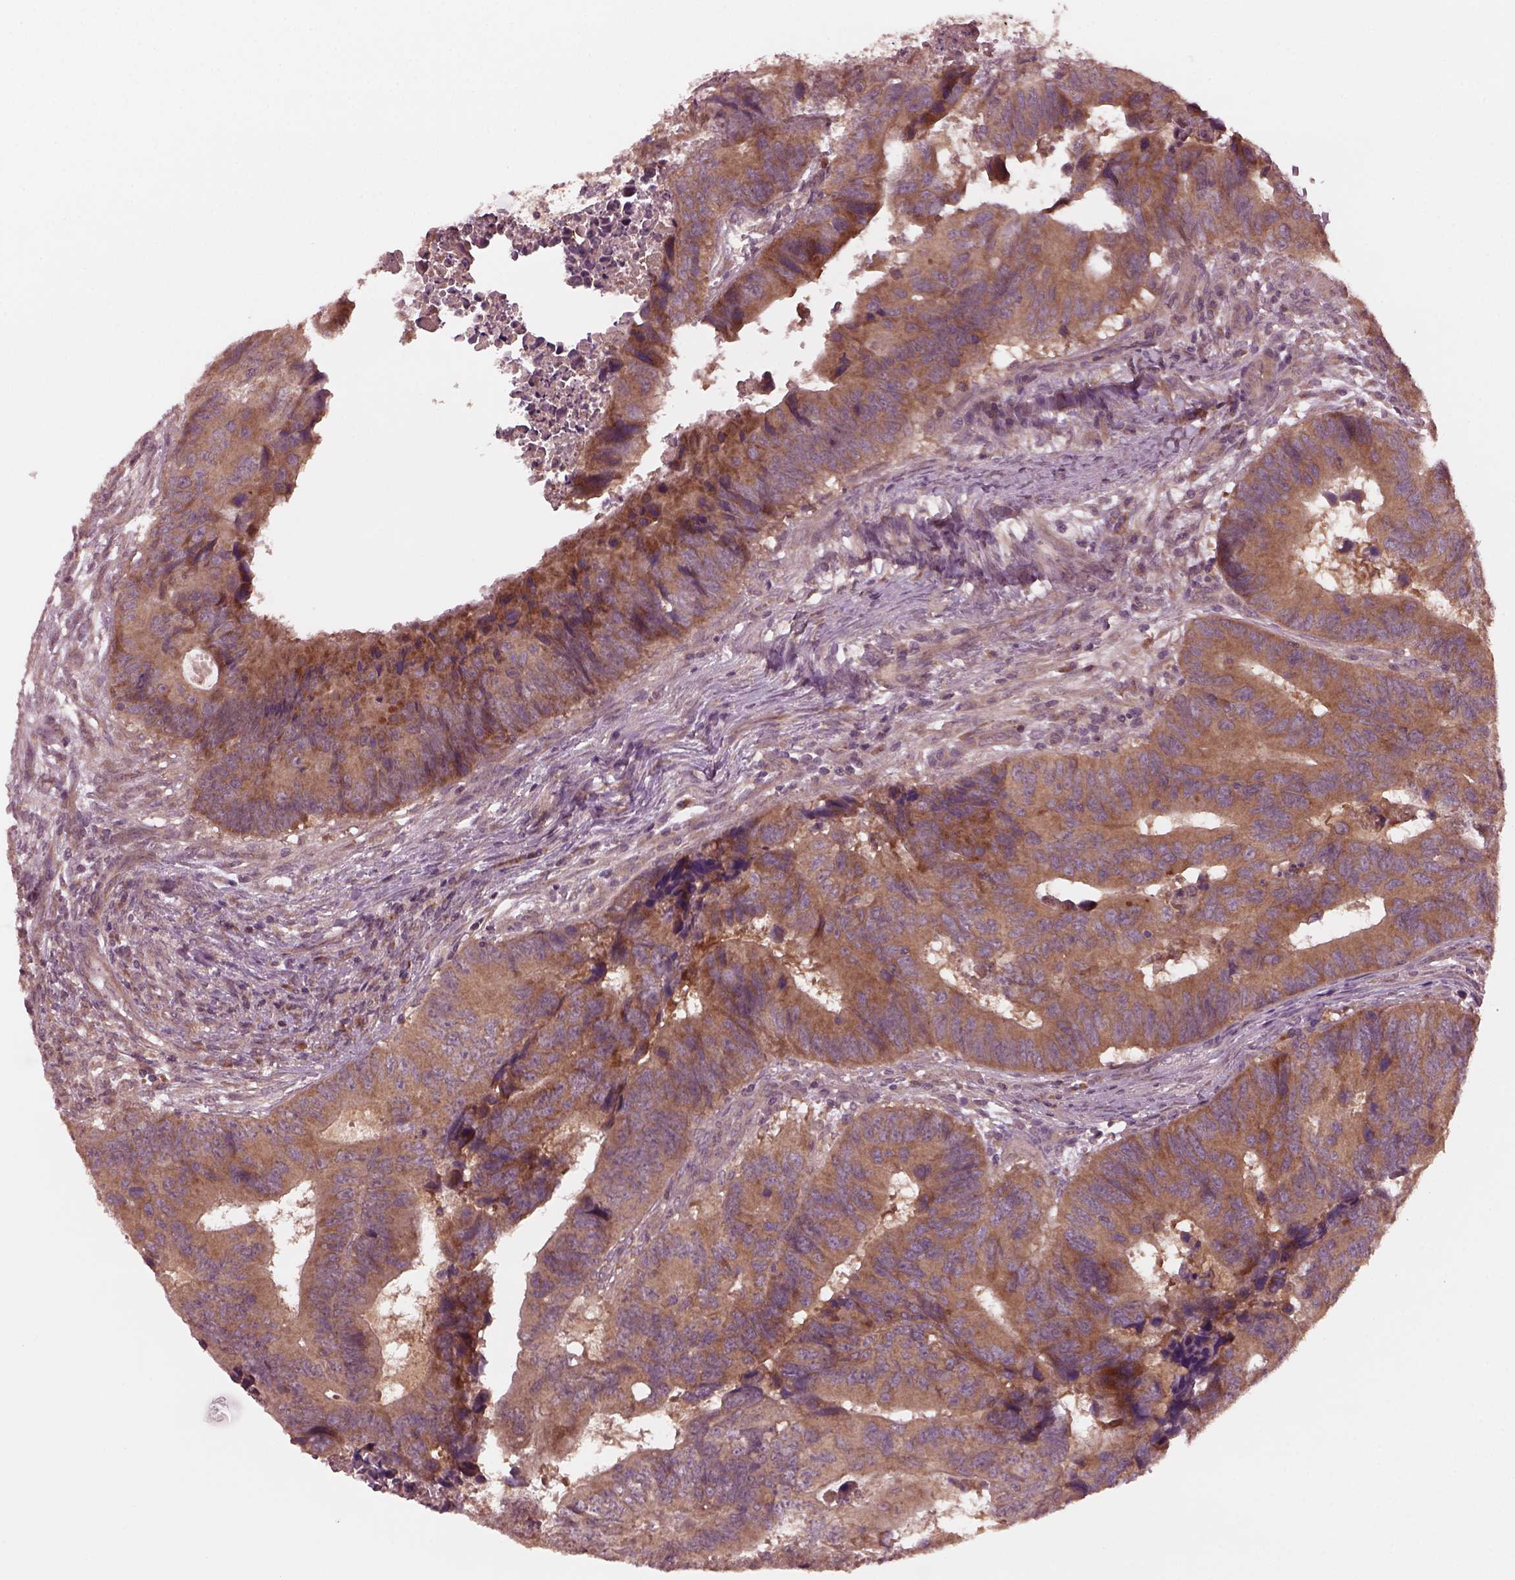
{"staining": {"intensity": "moderate", "quantity": "25%-75%", "location": "cytoplasmic/membranous"}, "tissue": "colorectal cancer", "cell_type": "Tumor cells", "image_type": "cancer", "snomed": [{"axis": "morphology", "description": "Adenocarcinoma, NOS"}, {"axis": "topography", "description": "Colon"}], "caption": "Immunohistochemical staining of human colorectal cancer demonstrates medium levels of moderate cytoplasmic/membranous staining in approximately 25%-75% of tumor cells. The staining is performed using DAB (3,3'-diaminobenzidine) brown chromogen to label protein expression. The nuclei are counter-stained blue using hematoxylin.", "gene": "FAF2", "patient": {"sex": "female", "age": 82}}